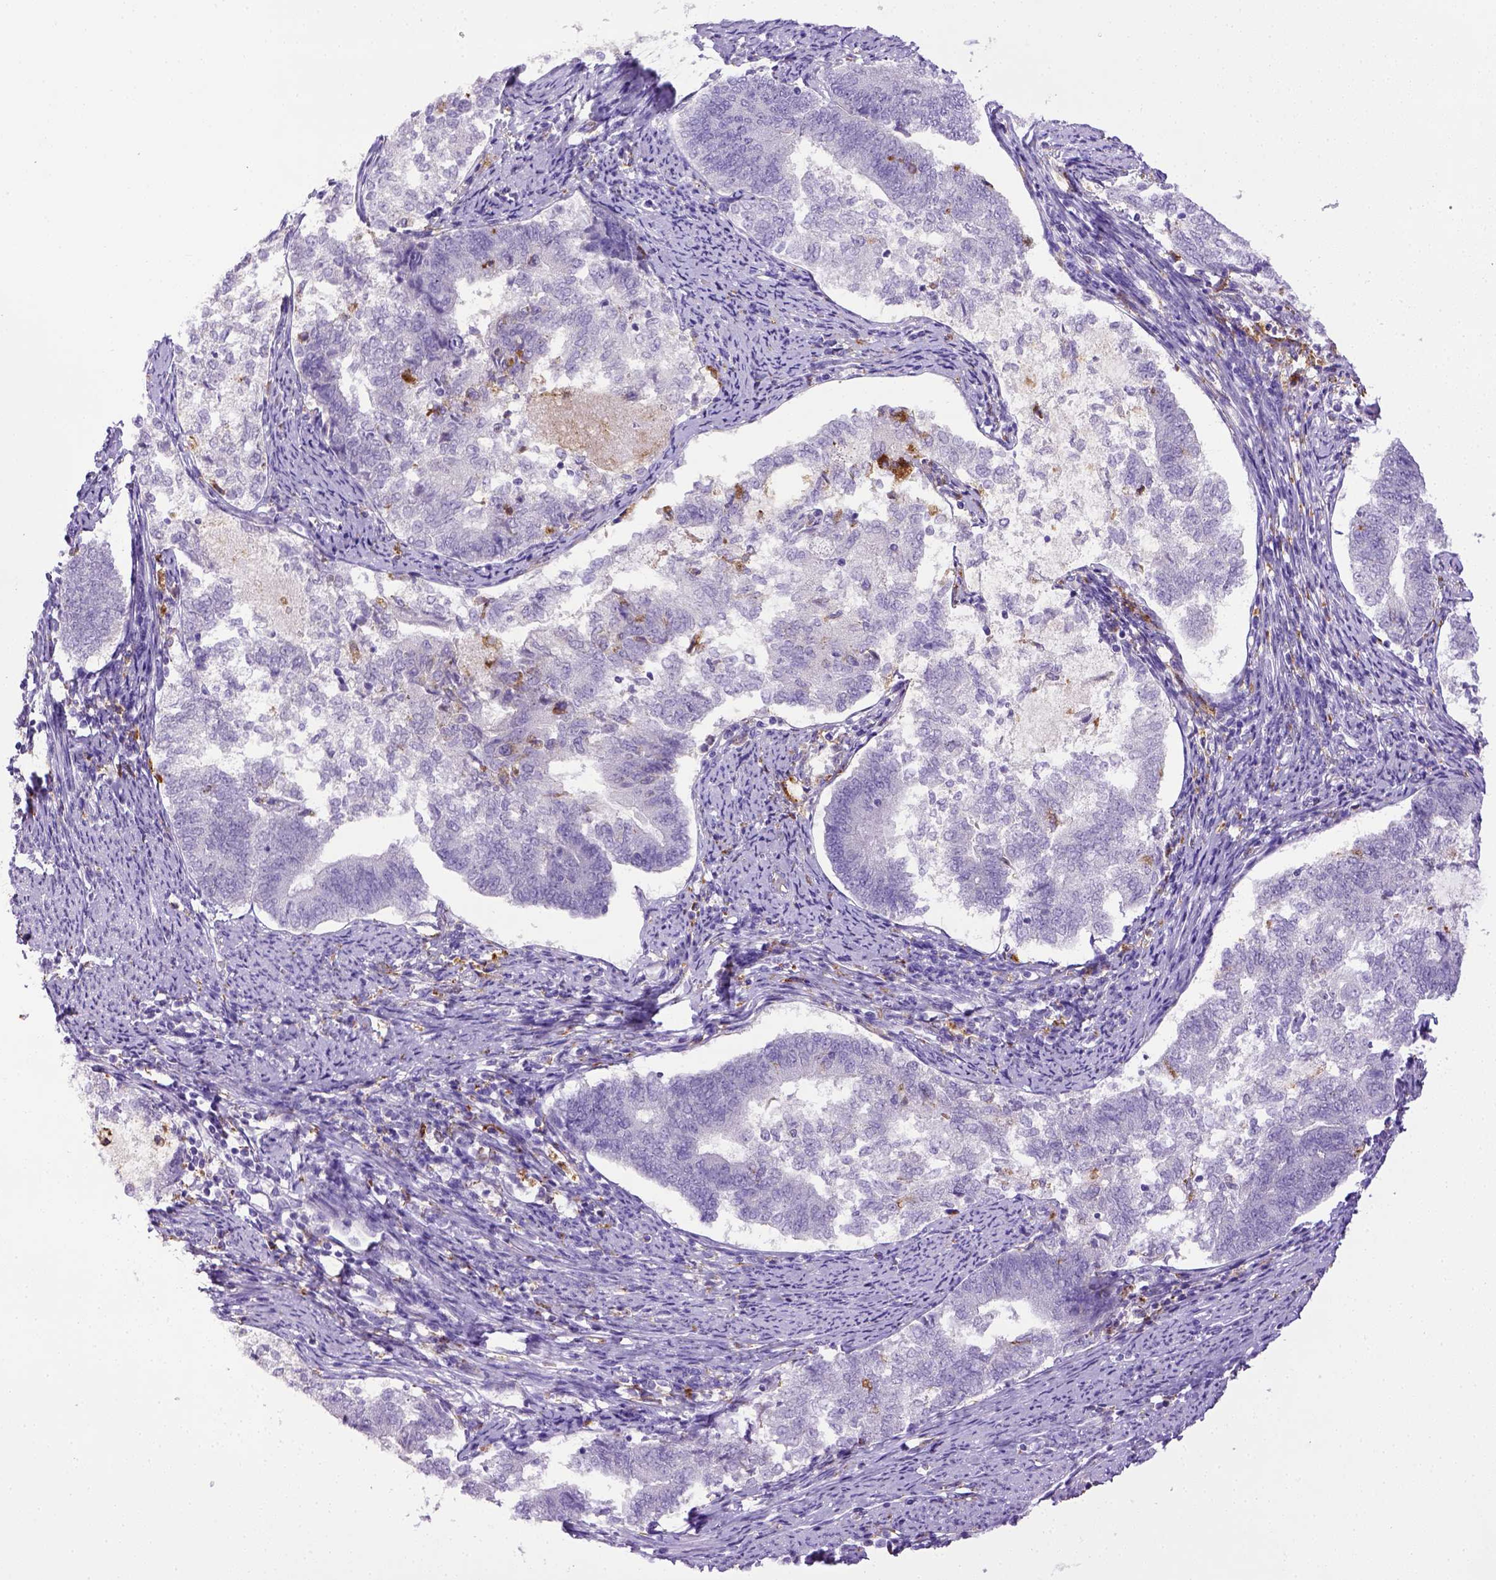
{"staining": {"intensity": "negative", "quantity": "none", "location": "none"}, "tissue": "endometrial cancer", "cell_type": "Tumor cells", "image_type": "cancer", "snomed": [{"axis": "morphology", "description": "Adenocarcinoma, NOS"}, {"axis": "topography", "description": "Endometrium"}], "caption": "Adenocarcinoma (endometrial) was stained to show a protein in brown. There is no significant staining in tumor cells. (Brightfield microscopy of DAB (3,3'-diaminobenzidine) immunohistochemistry at high magnification).", "gene": "CD68", "patient": {"sex": "female", "age": 65}}